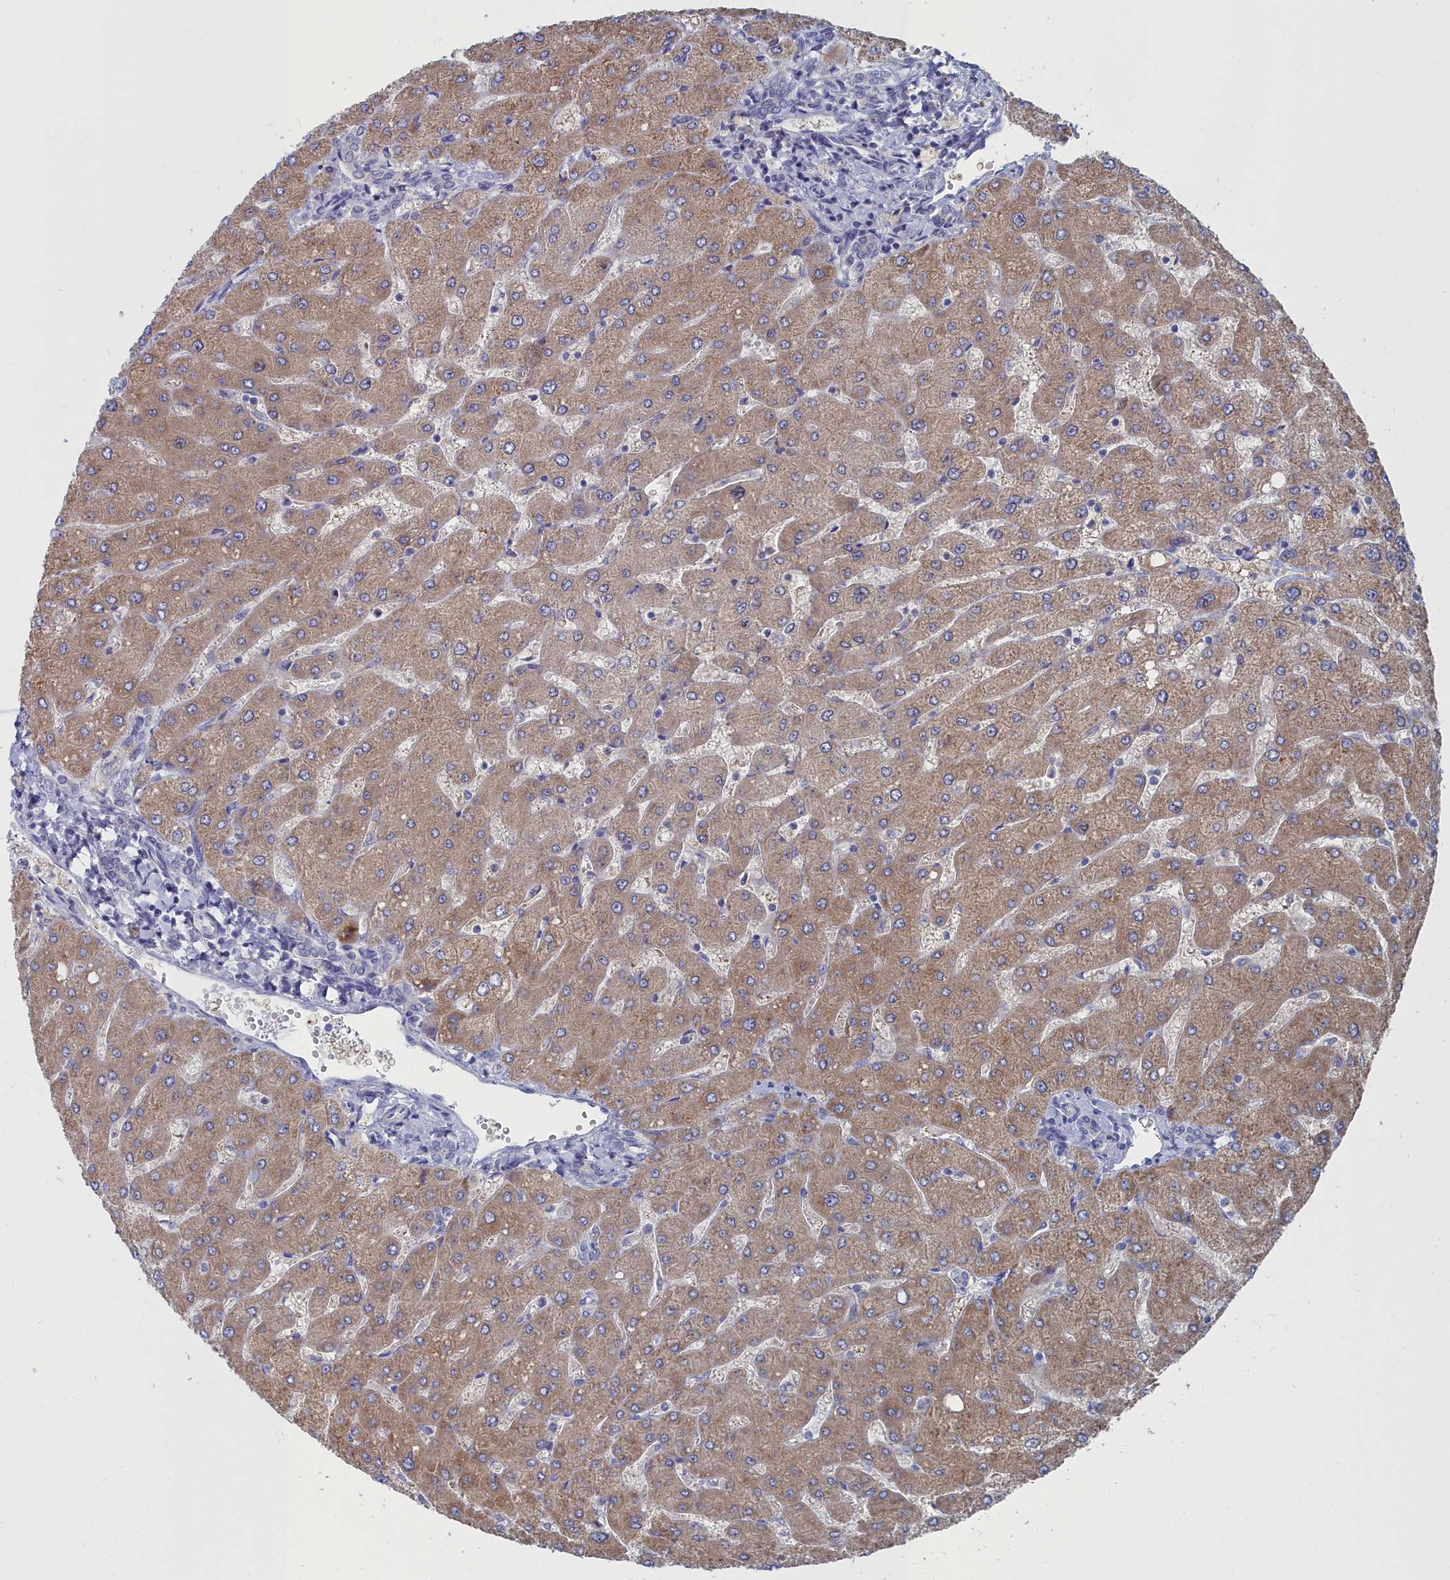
{"staining": {"intensity": "negative", "quantity": "none", "location": "none"}, "tissue": "liver", "cell_type": "Cholangiocytes", "image_type": "normal", "snomed": [{"axis": "morphology", "description": "Normal tissue, NOS"}, {"axis": "topography", "description": "Liver"}], "caption": "Protein analysis of benign liver shows no significant staining in cholangiocytes. (DAB (3,3'-diaminobenzidine) immunohistochemistry (IHC) with hematoxylin counter stain).", "gene": "CCDC149", "patient": {"sex": "male", "age": 55}}